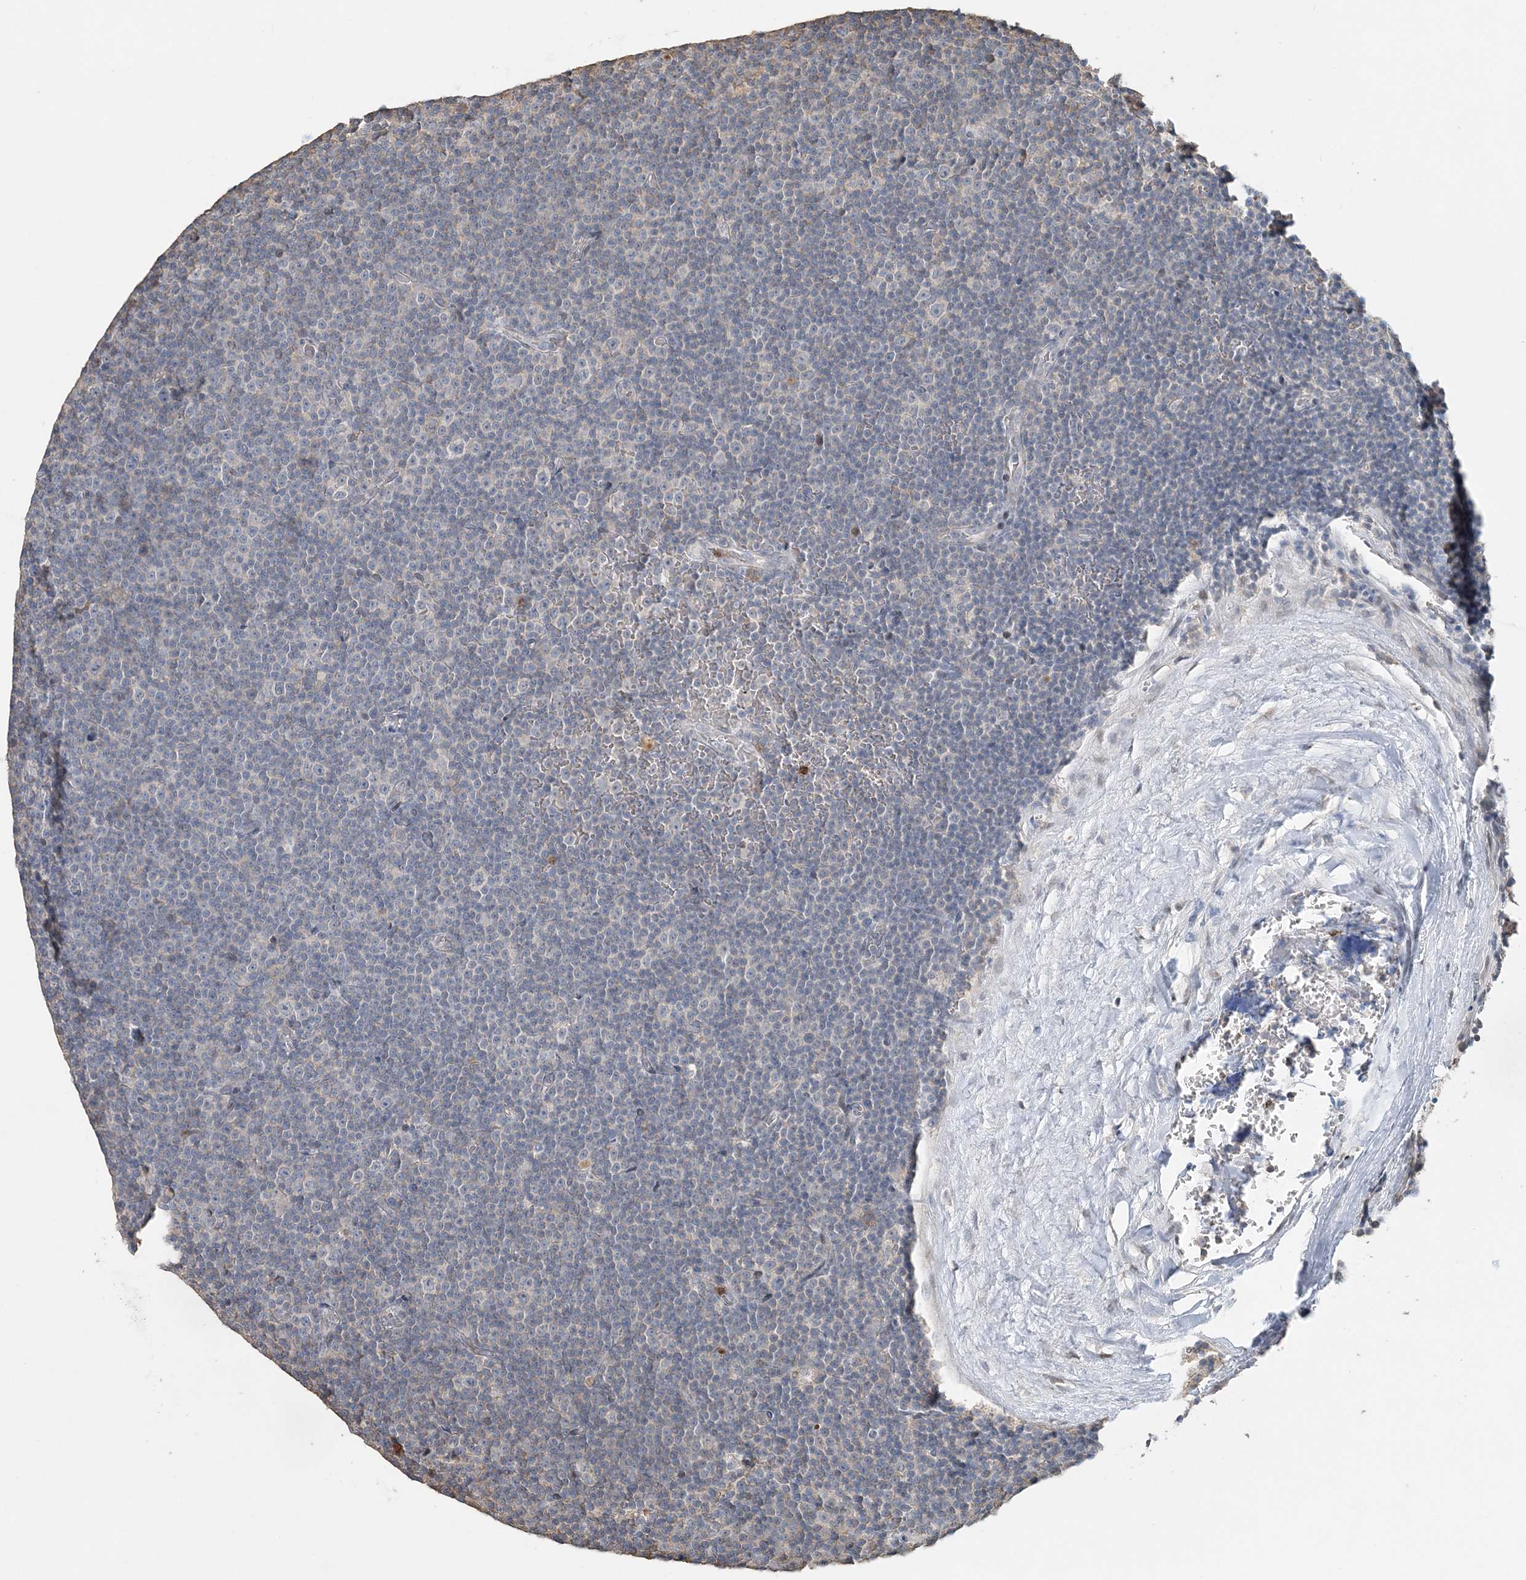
{"staining": {"intensity": "negative", "quantity": "none", "location": "none"}, "tissue": "lymphoma", "cell_type": "Tumor cells", "image_type": "cancer", "snomed": [{"axis": "morphology", "description": "Malignant lymphoma, non-Hodgkin's type, Low grade"}, {"axis": "topography", "description": "Lymph node"}], "caption": "Immunohistochemistry (IHC) photomicrograph of neoplastic tissue: human malignant lymphoma, non-Hodgkin's type (low-grade) stained with DAB (3,3'-diaminobenzidine) demonstrates no significant protein positivity in tumor cells.", "gene": "FAM110A", "patient": {"sex": "female", "age": 67}}